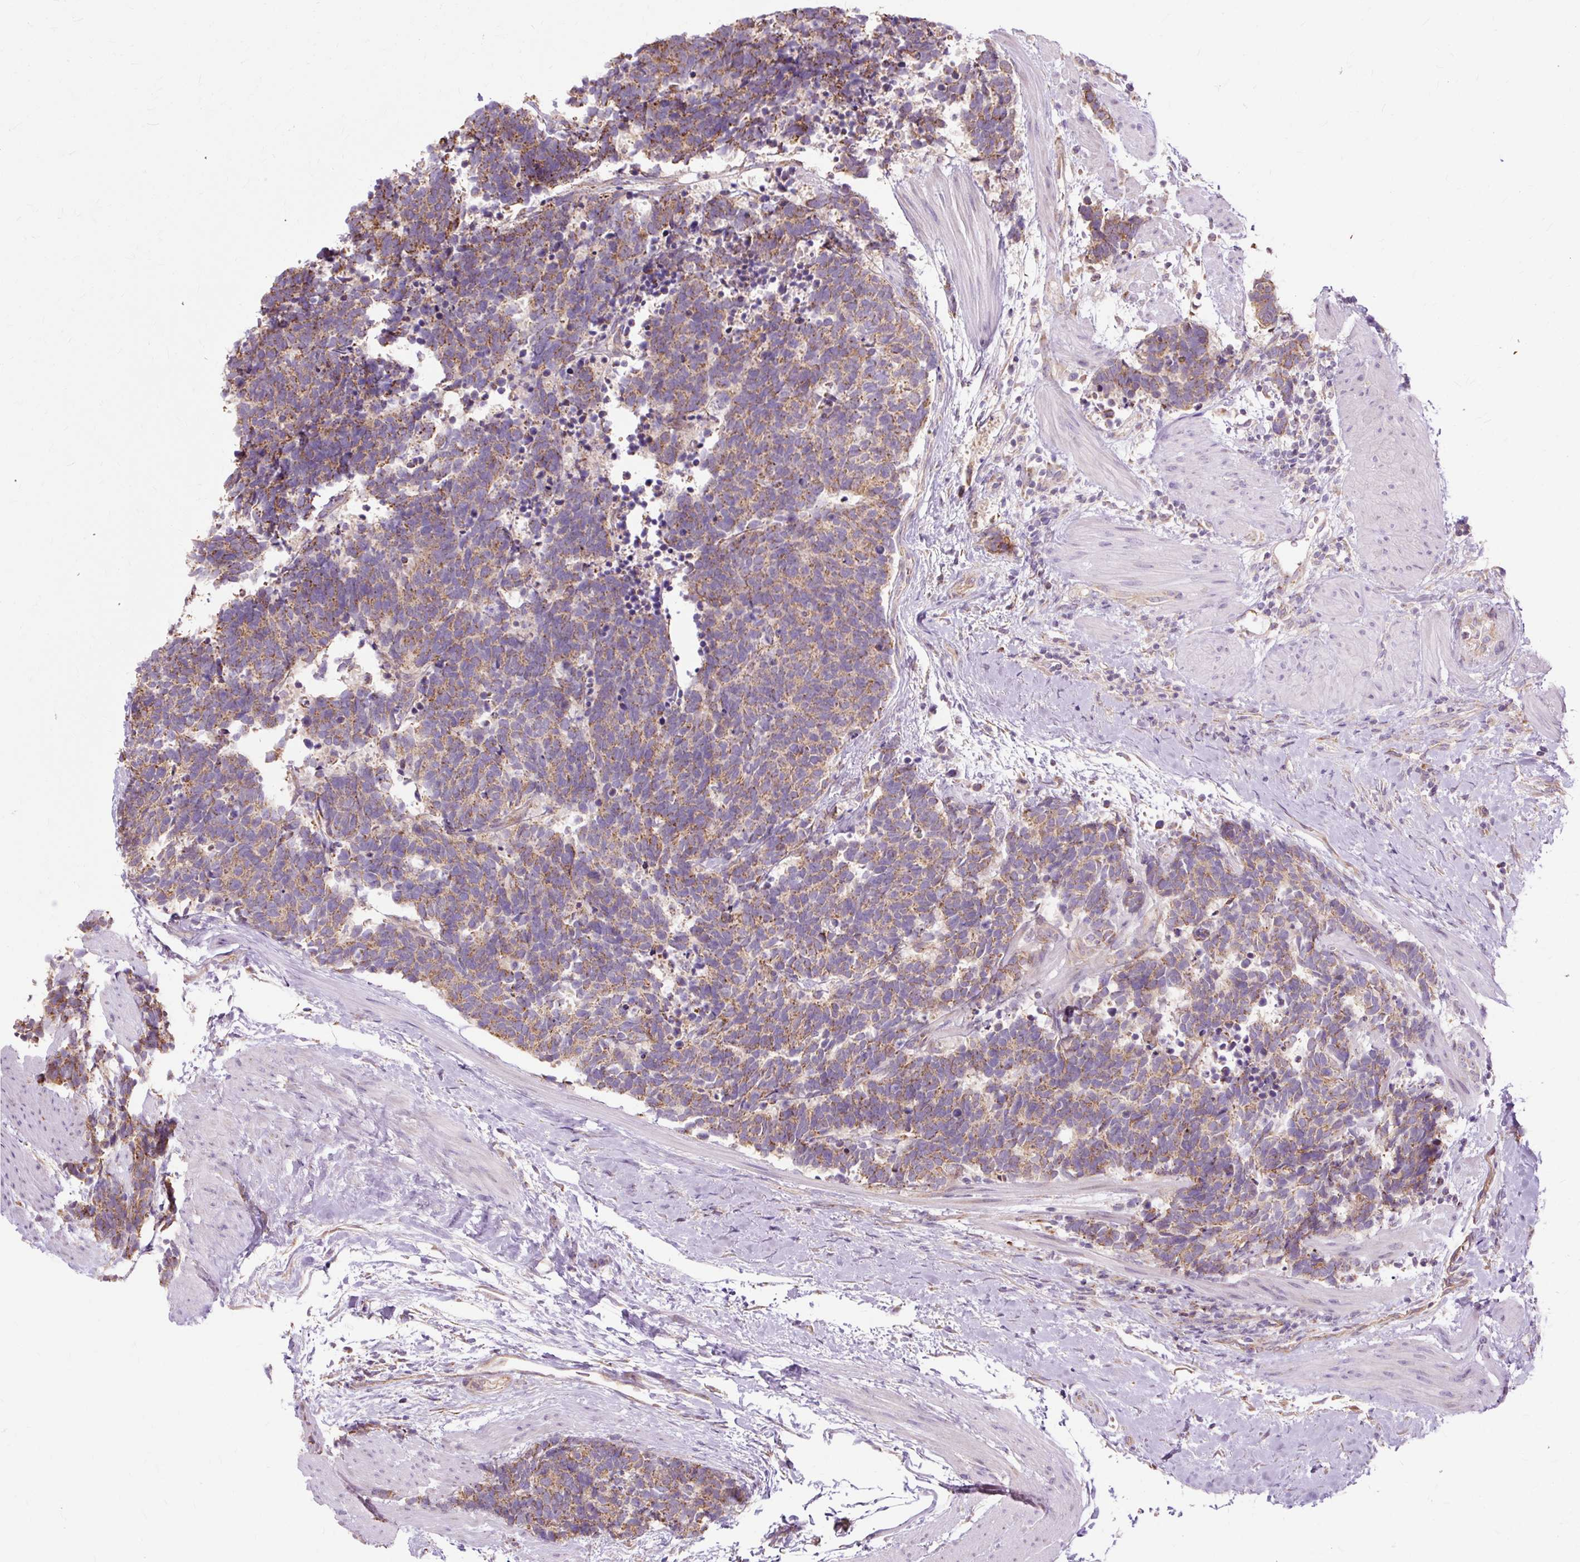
{"staining": {"intensity": "moderate", "quantity": "25%-75%", "location": "cytoplasmic/membranous"}, "tissue": "carcinoid", "cell_type": "Tumor cells", "image_type": "cancer", "snomed": [{"axis": "morphology", "description": "Carcinoid, malignant, NOS"}, {"axis": "topography", "description": "Colon"}], "caption": "A photomicrograph showing moderate cytoplasmic/membranous positivity in about 25%-75% of tumor cells in malignant carcinoid, as visualized by brown immunohistochemical staining.", "gene": "PDZD2", "patient": {"sex": "female", "age": 52}}